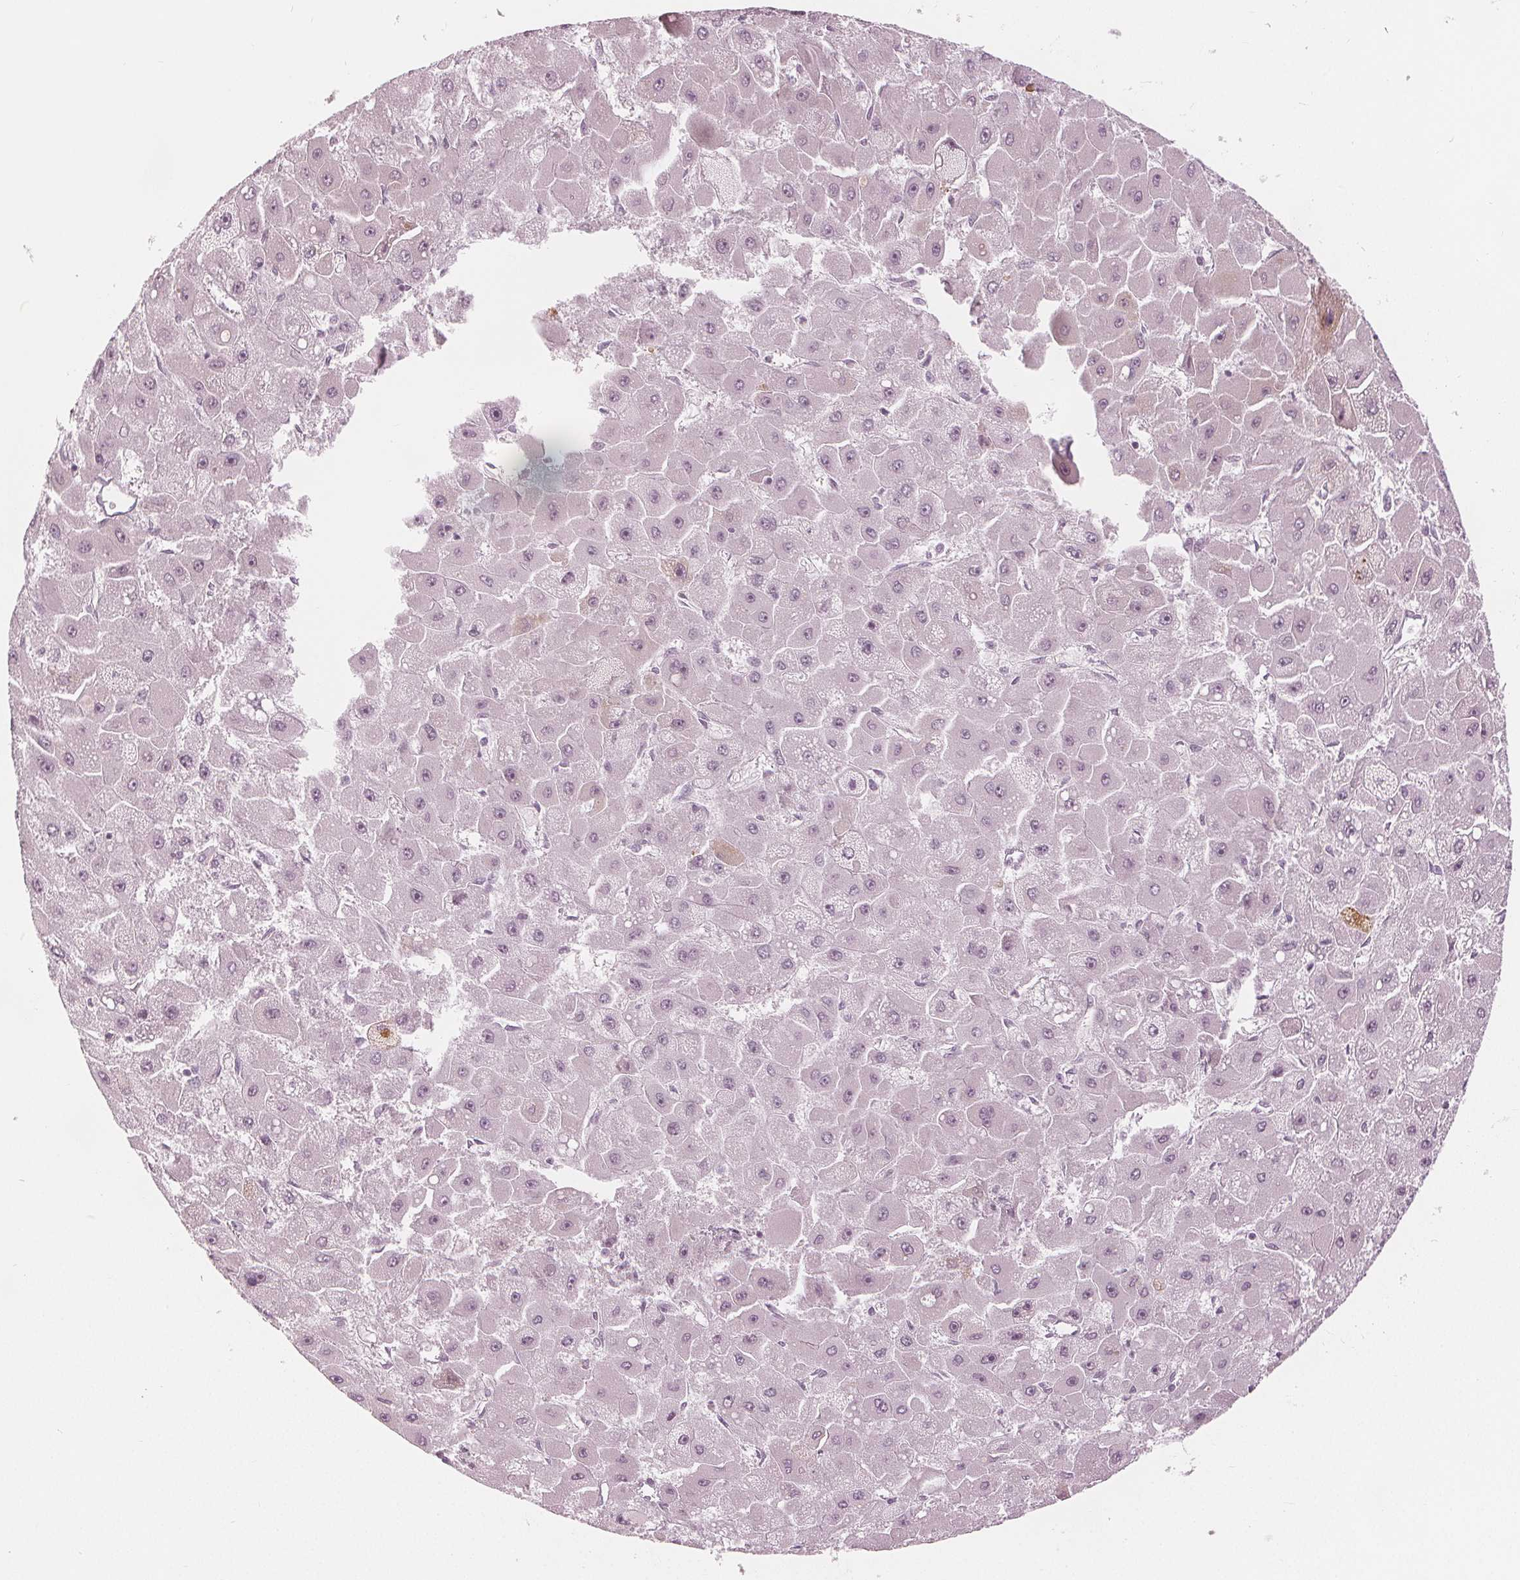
{"staining": {"intensity": "negative", "quantity": "none", "location": "none"}, "tissue": "liver cancer", "cell_type": "Tumor cells", "image_type": "cancer", "snomed": [{"axis": "morphology", "description": "Carcinoma, Hepatocellular, NOS"}, {"axis": "topography", "description": "Liver"}], "caption": "The photomicrograph demonstrates no staining of tumor cells in liver cancer (hepatocellular carcinoma).", "gene": "PAEP", "patient": {"sex": "female", "age": 25}}